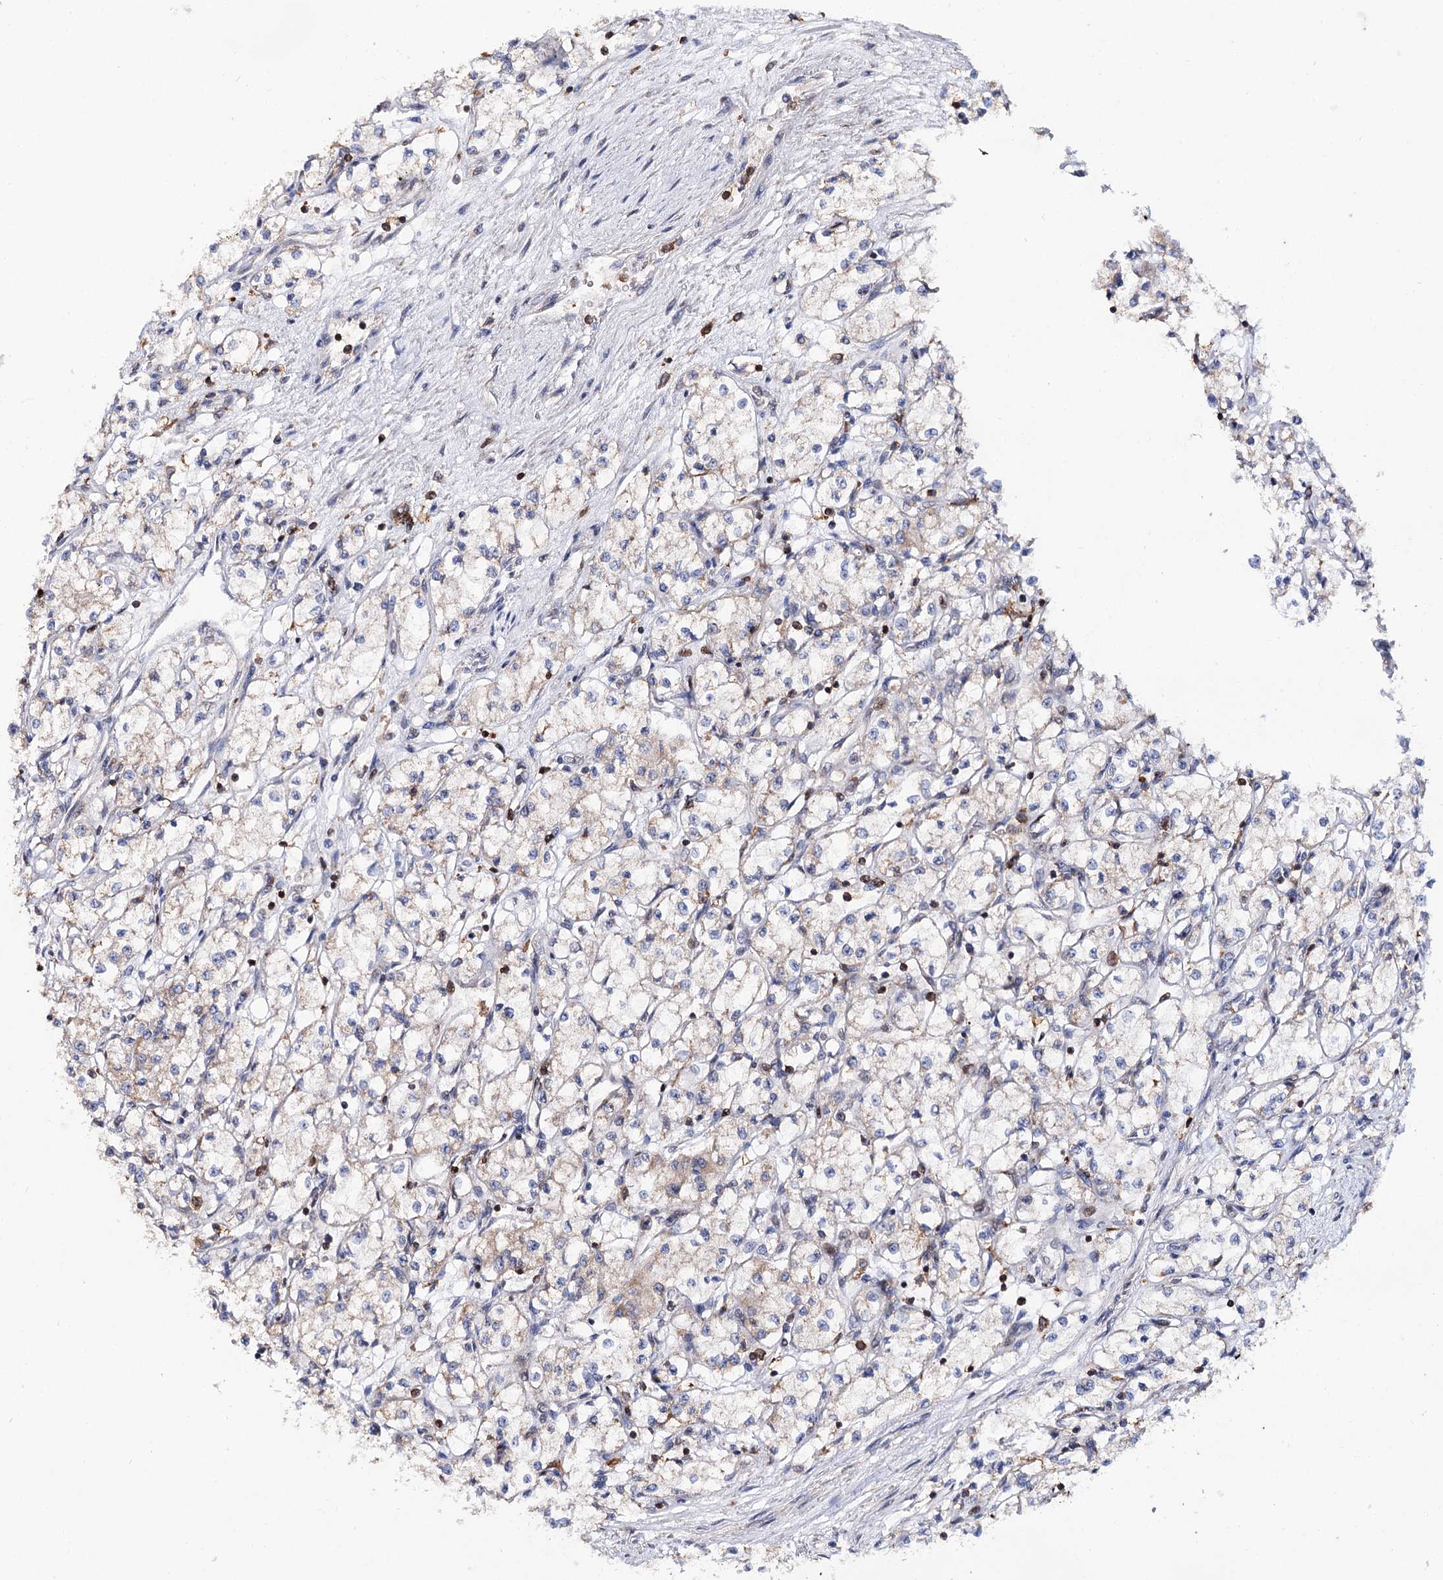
{"staining": {"intensity": "negative", "quantity": "none", "location": "none"}, "tissue": "renal cancer", "cell_type": "Tumor cells", "image_type": "cancer", "snomed": [{"axis": "morphology", "description": "Adenocarcinoma, NOS"}, {"axis": "topography", "description": "Kidney"}], "caption": "An immunohistochemistry (IHC) histopathology image of adenocarcinoma (renal) is shown. There is no staining in tumor cells of adenocarcinoma (renal). (DAB immunohistochemistry (IHC) with hematoxylin counter stain).", "gene": "UBASH3B", "patient": {"sex": "male", "age": 59}}